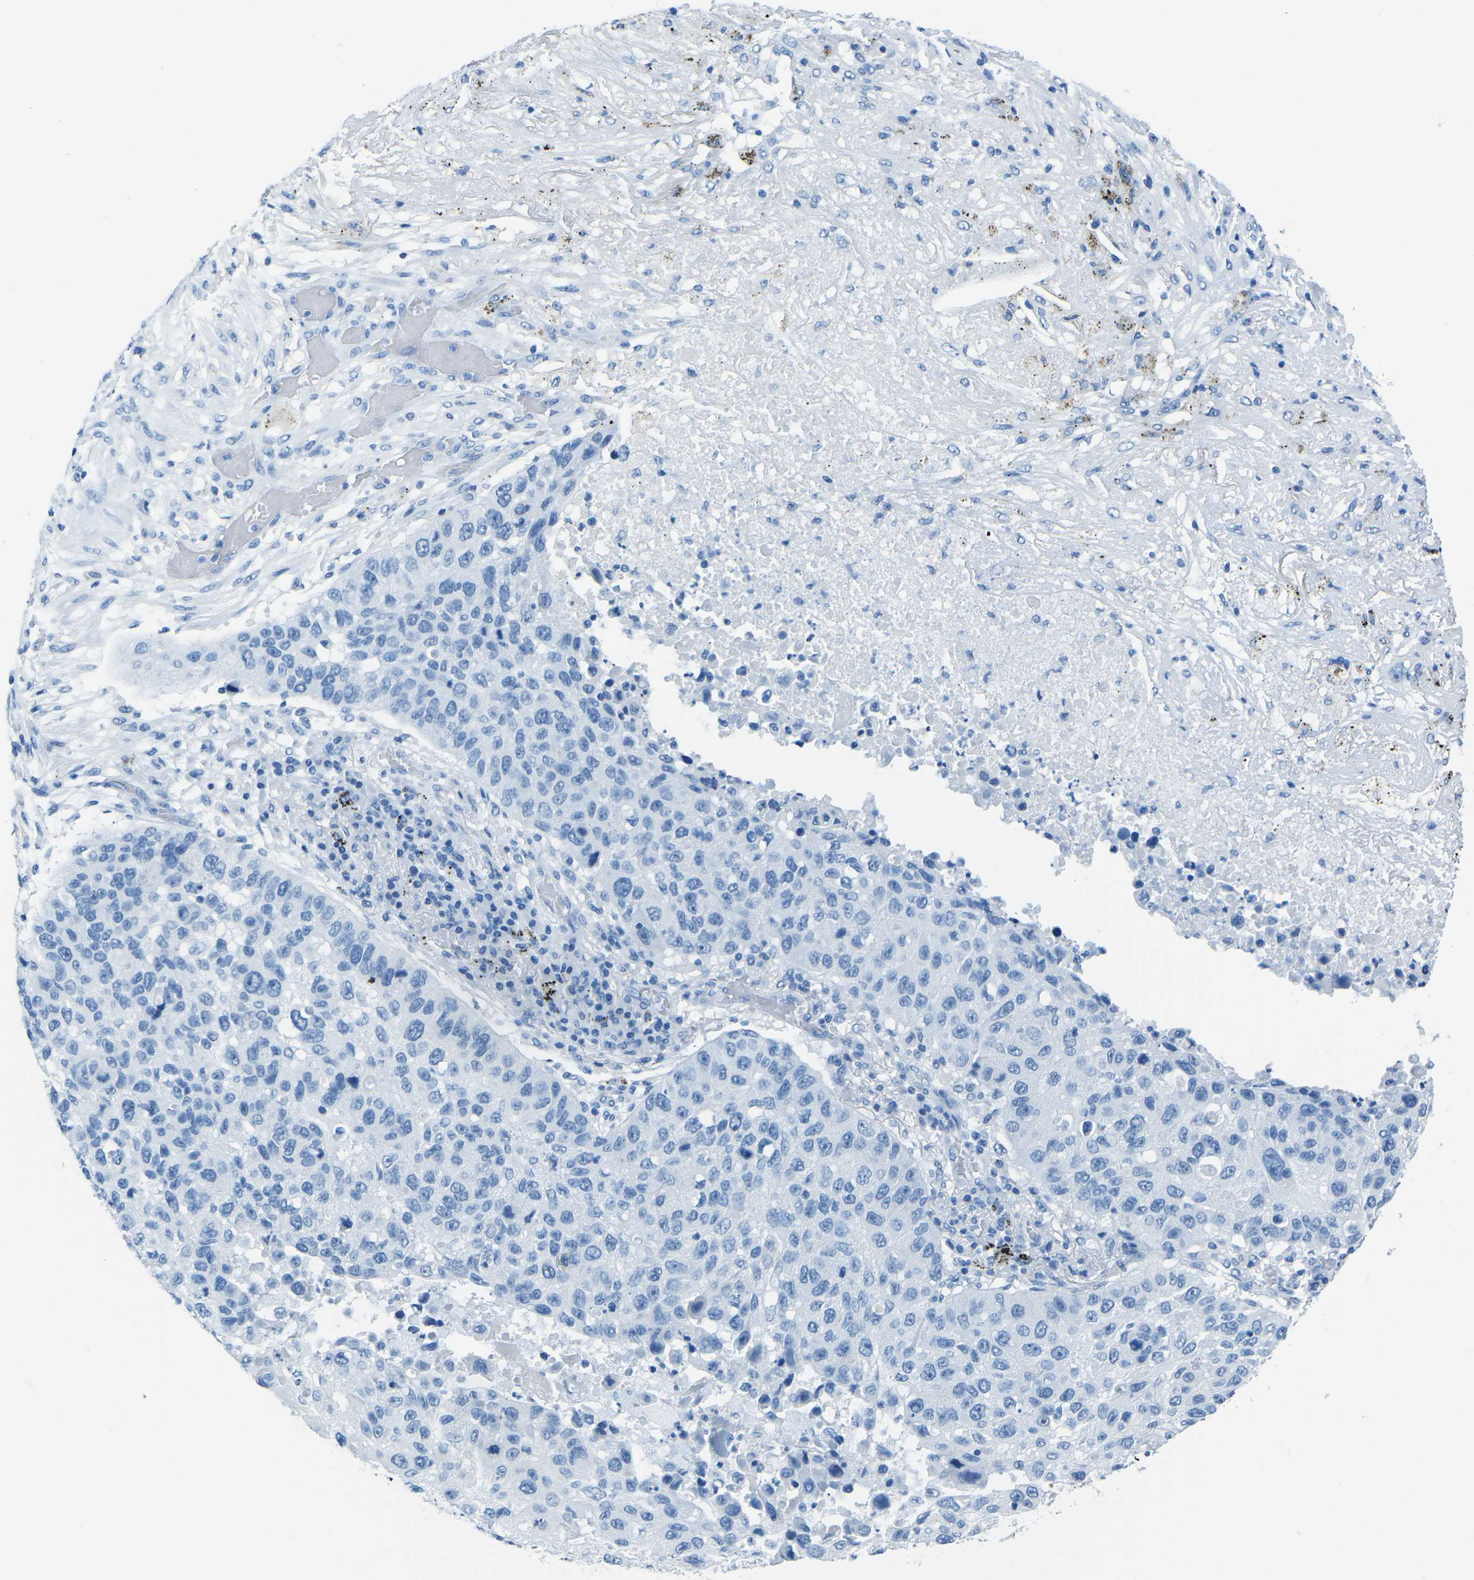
{"staining": {"intensity": "negative", "quantity": "none", "location": "none"}, "tissue": "lung cancer", "cell_type": "Tumor cells", "image_type": "cancer", "snomed": [{"axis": "morphology", "description": "Squamous cell carcinoma, NOS"}, {"axis": "topography", "description": "Lung"}], "caption": "Lung cancer stained for a protein using IHC demonstrates no positivity tumor cells.", "gene": "MYH8", "patient": {"sex": "male", "age": 57}}